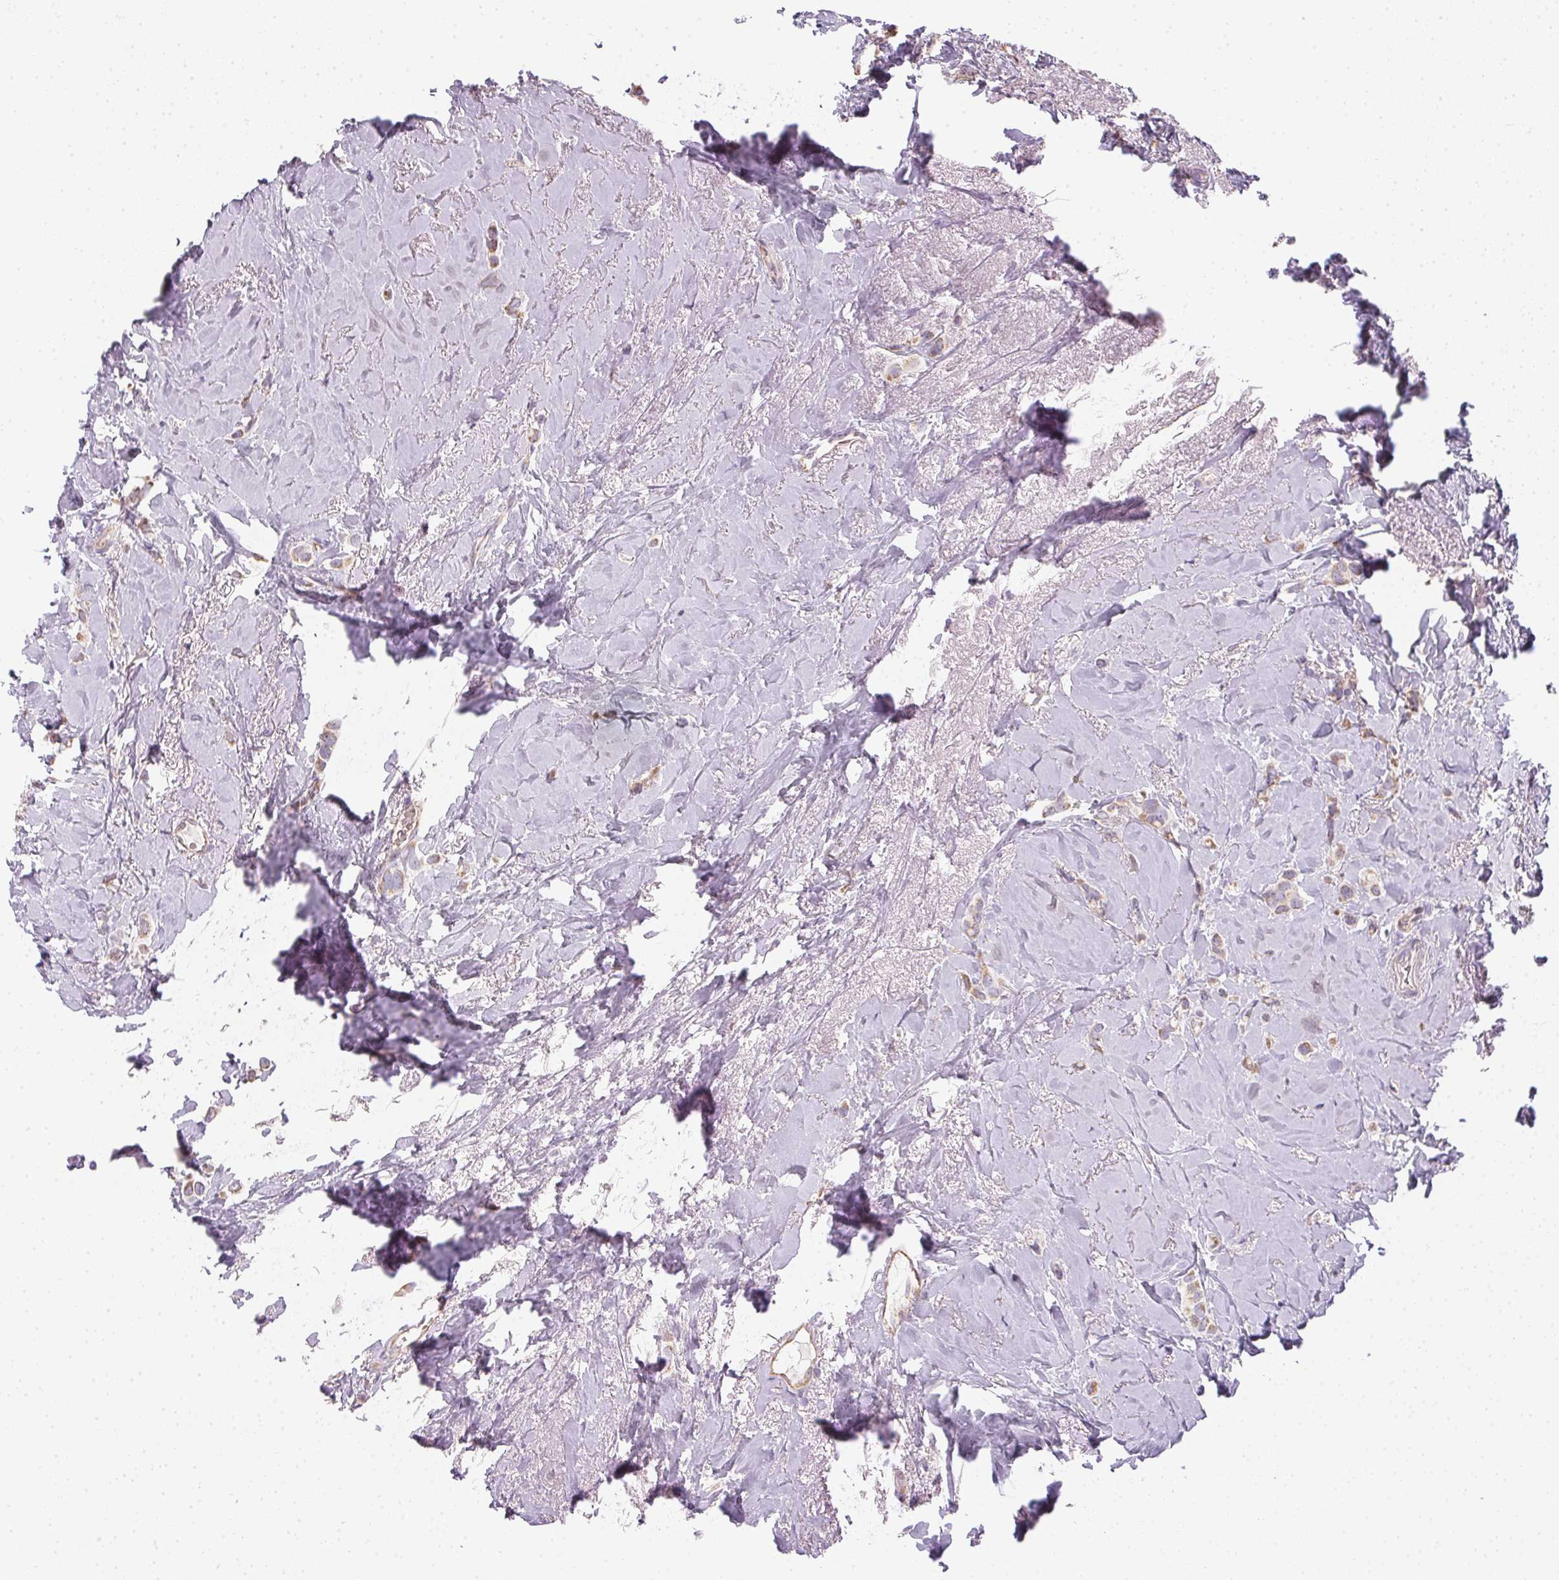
{"staining": {"intensity": "weak", "quantity": ">75%", "location": "cytoplasmic/membranous"}, "tissue": "breast cancer", "cell_type": "Tumor cells", "image_type": "cancer", "snomed": [{"axis": "morphology", "description": "Lobular carcinoma"}, {"axis": "topography", "description": "Breast"}], "caption": "A photomicrograph showing weak cytoplasmic/membranous positivity in about >75% of tumor cells in breast lobular carcinoma, as visualized by brown immunohistochemical staining.", "gene": "SMYD1", "patient": {"sex": "female", "age": 66}}